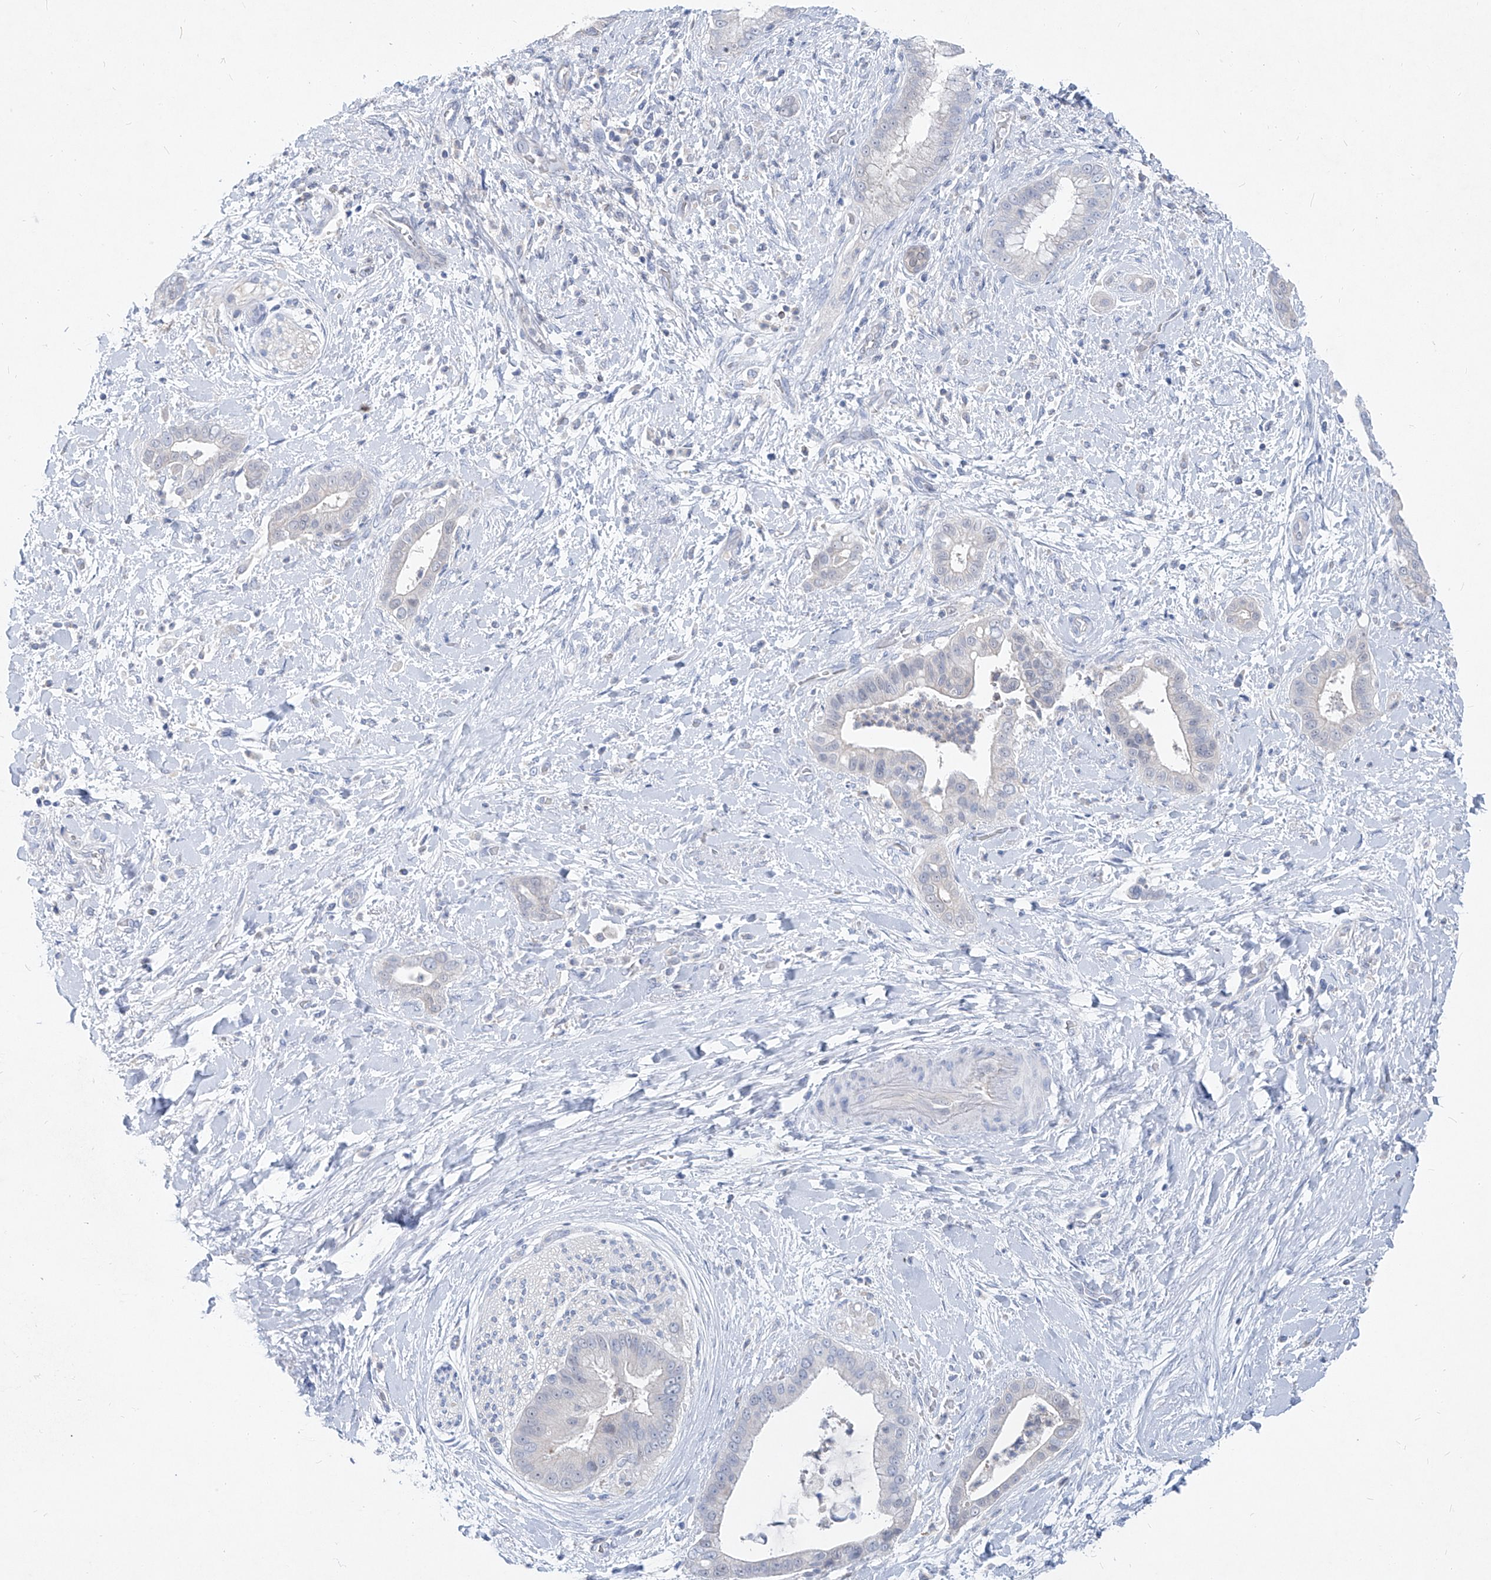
{"staining": {"intensity": "negative", "quantity": "none", "location": "none"}, "tissue": "liver cancer", "cell_type": "Tumor cells", "image_type": "cancer", "snomed": [{"axis": "morphology", "description": "Cholangiocarcinoma"}, {"axis": "topography", "description": "Liver"}], "caption": "Cholangiocarcinoma (liver) was stained to show a protein in brown. There is no significant staining in tumor cells.", "gene": "UFL1", "patient": {"sex": "female", "age": 54}}